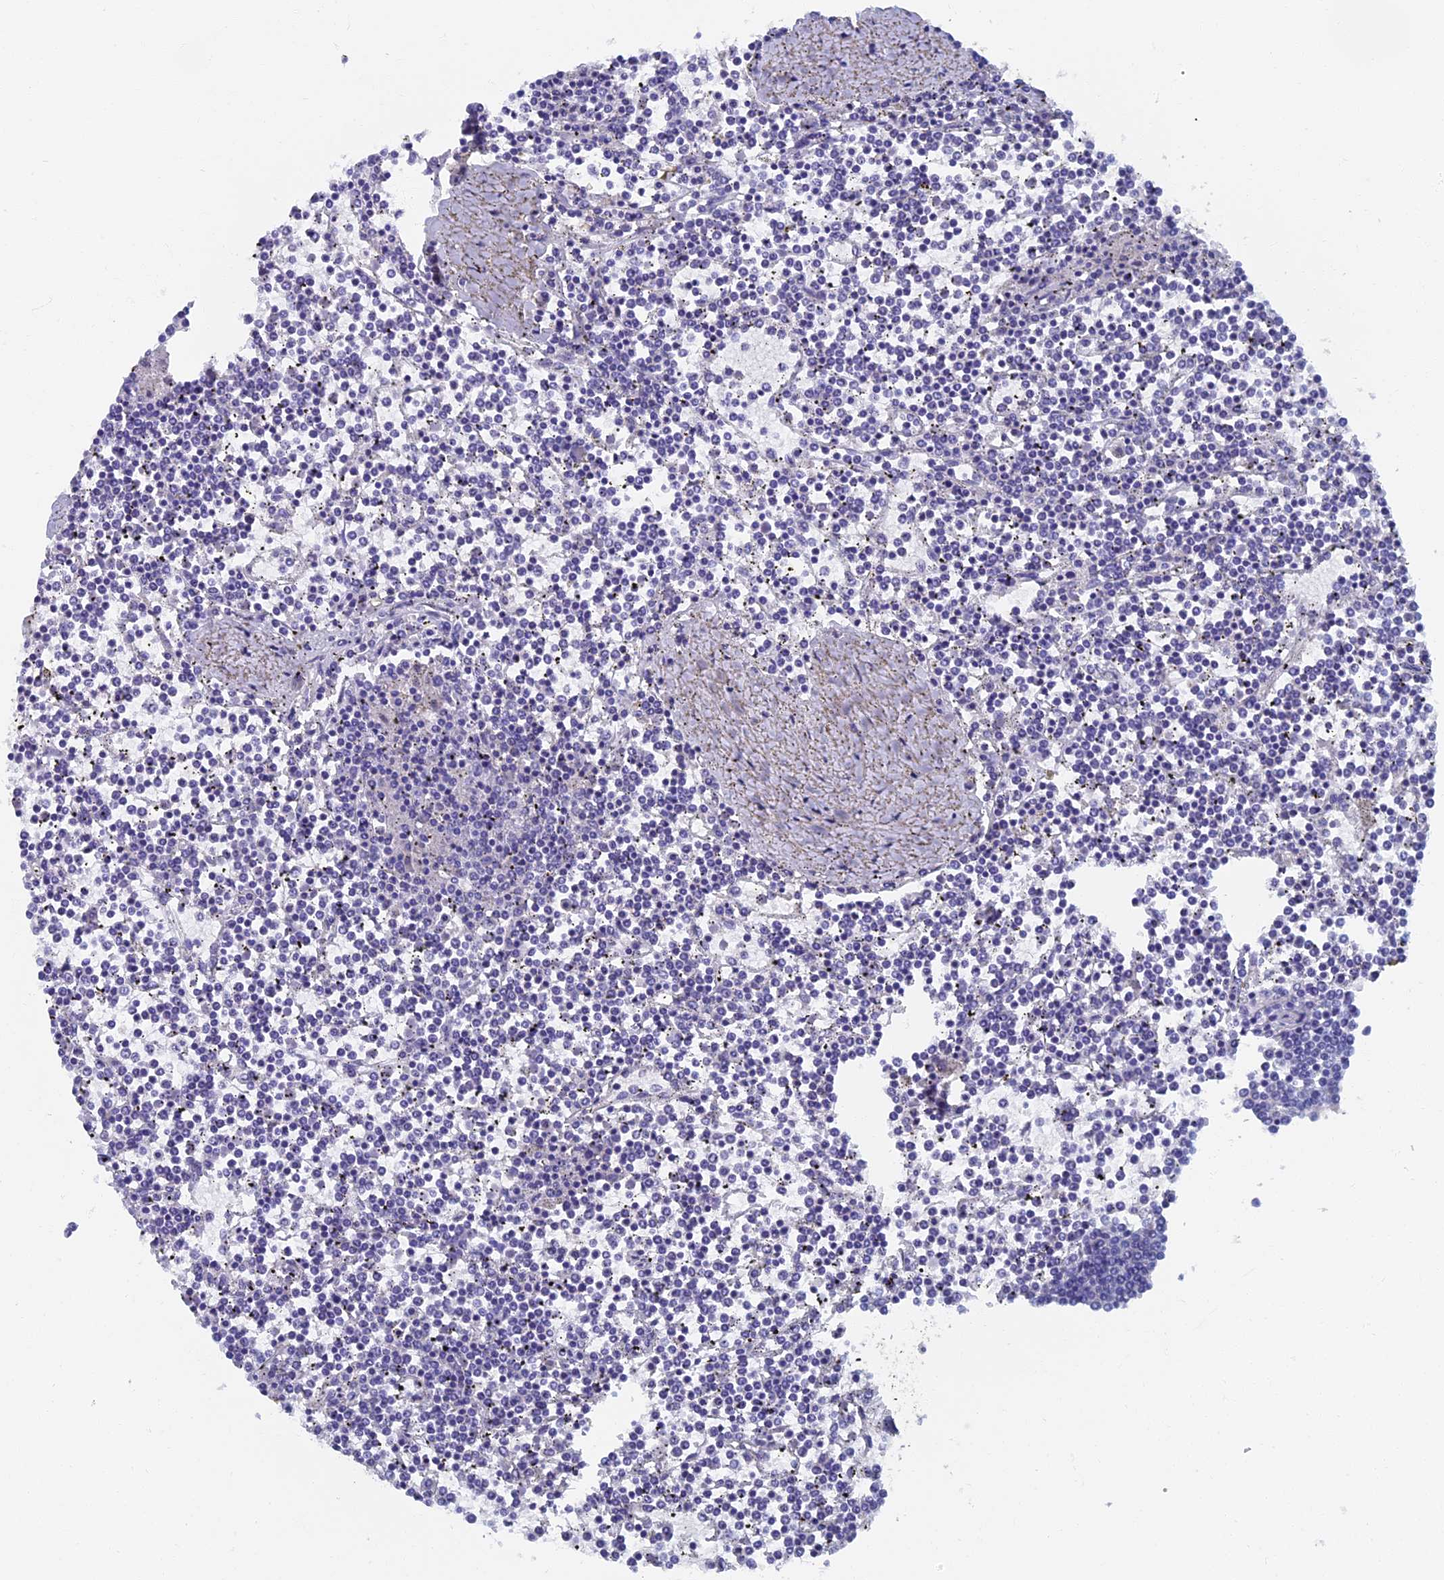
{"staining": {"intensity": "negative", "quantity": "none", "location": "none"}, "tissue": "lymphoma", "cell_type": "Tumor cells", "image_type": "cancer", "snomed": [{"axis": "morphology", "description": "Malignant lymphoma, non-Hodgkin's type, Low grade"}, {"axis": "topography", "description": "Spleen"}], "caption": "High magnification brightfield microscopy of lymphoma stained with DAB (brown) and counterstained with hematoxylin (blue): tumor cells show no significant staining.", "gene": "OAT", "patient": {"sex": "female", "age": 19}}